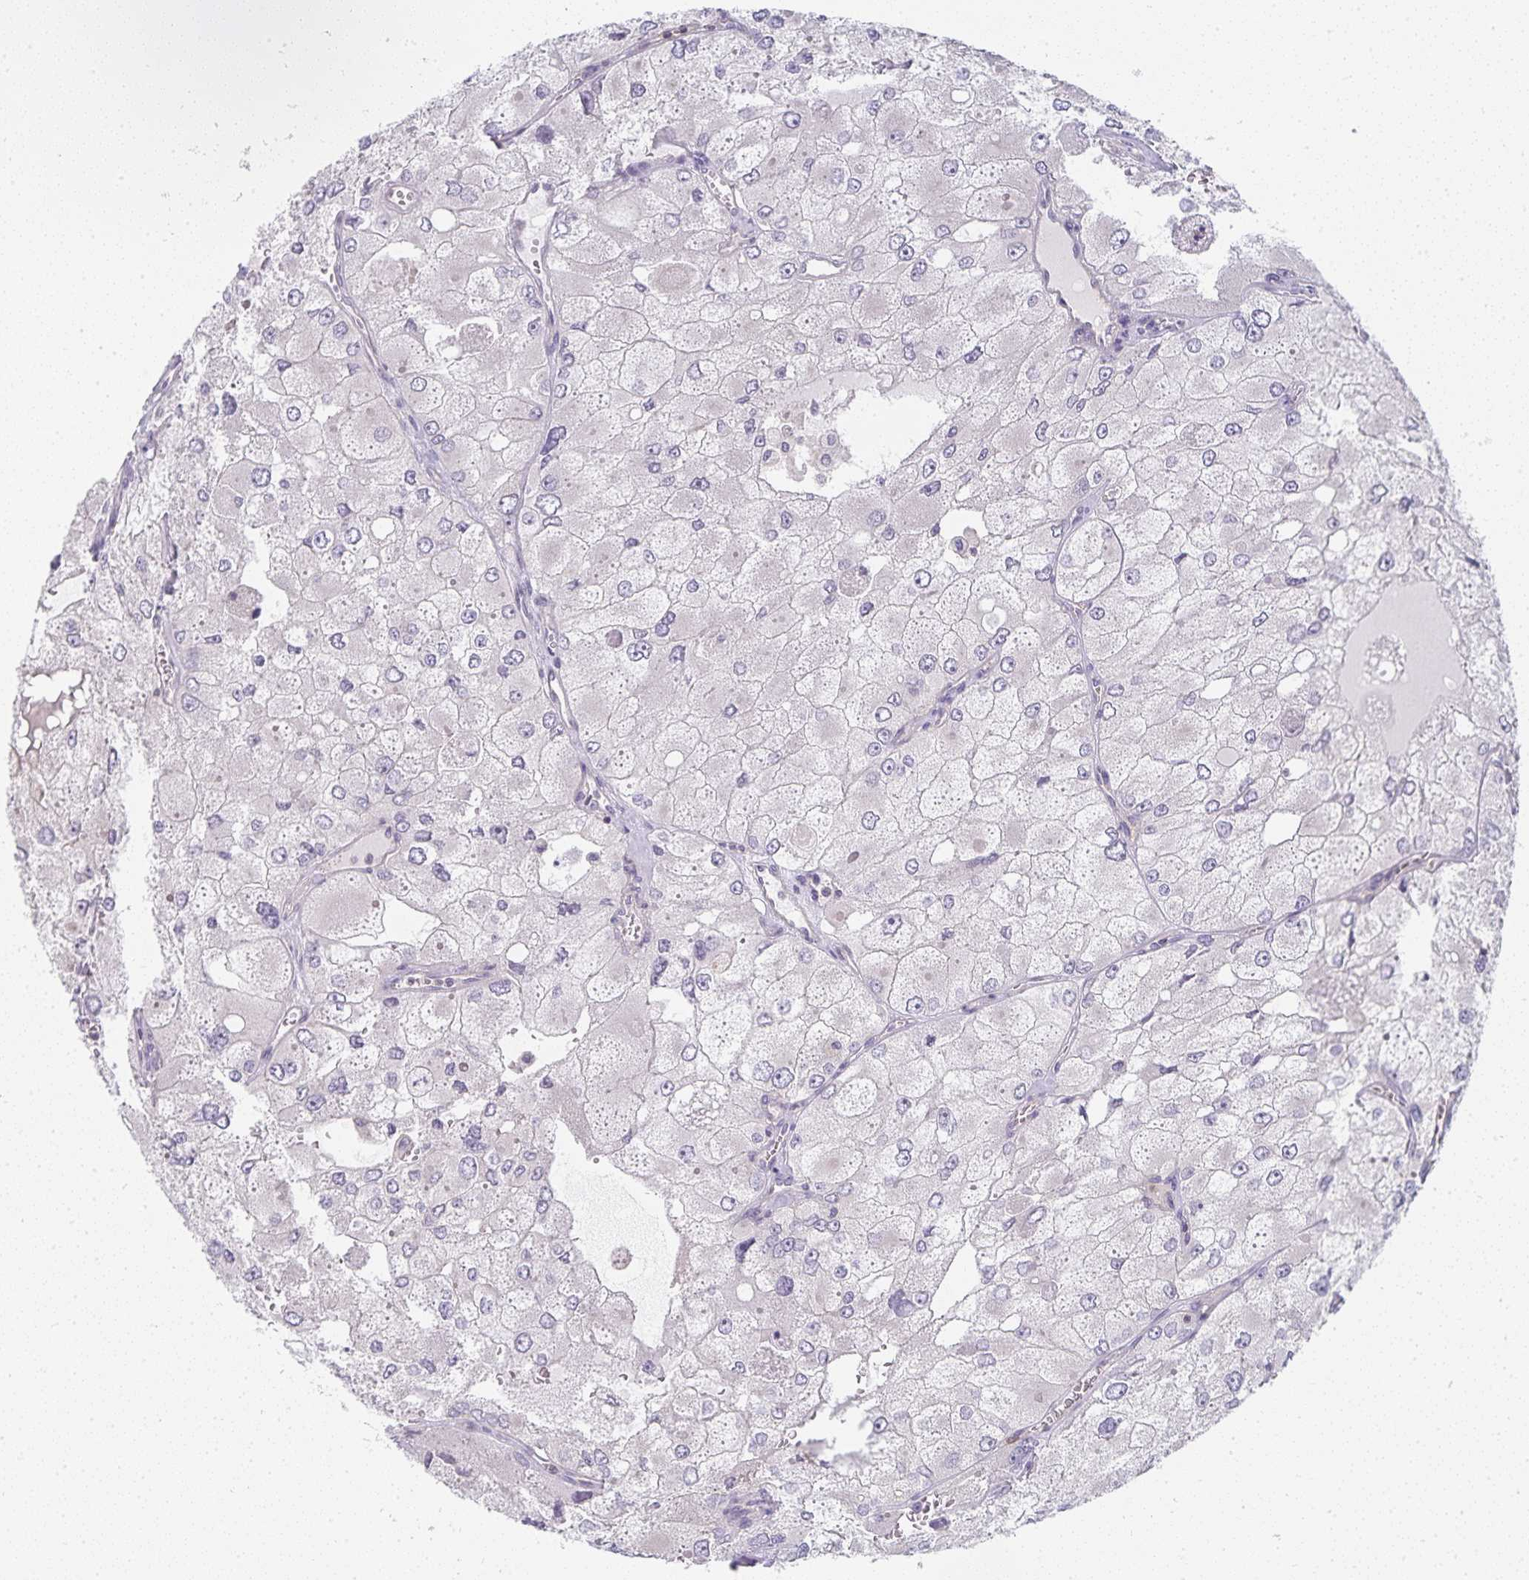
{"staining": {"intensity": "negative", "quantity": "none", "location": "none"}, "tissue": "renal cancer", "cell_type": "Tumor cells", "image_type": "cancer", "snomed": [{"axis": "morphology", "description": "Adenocarcinoma, NOS"}, {"axis": "topography", "description": "Kidney"}], "caption": "Protein analysis of renal cancer exhibits no significant positivity in tumor cells.", "gene": "GATA3", "patient": {"sex": "female", "age": 70}}